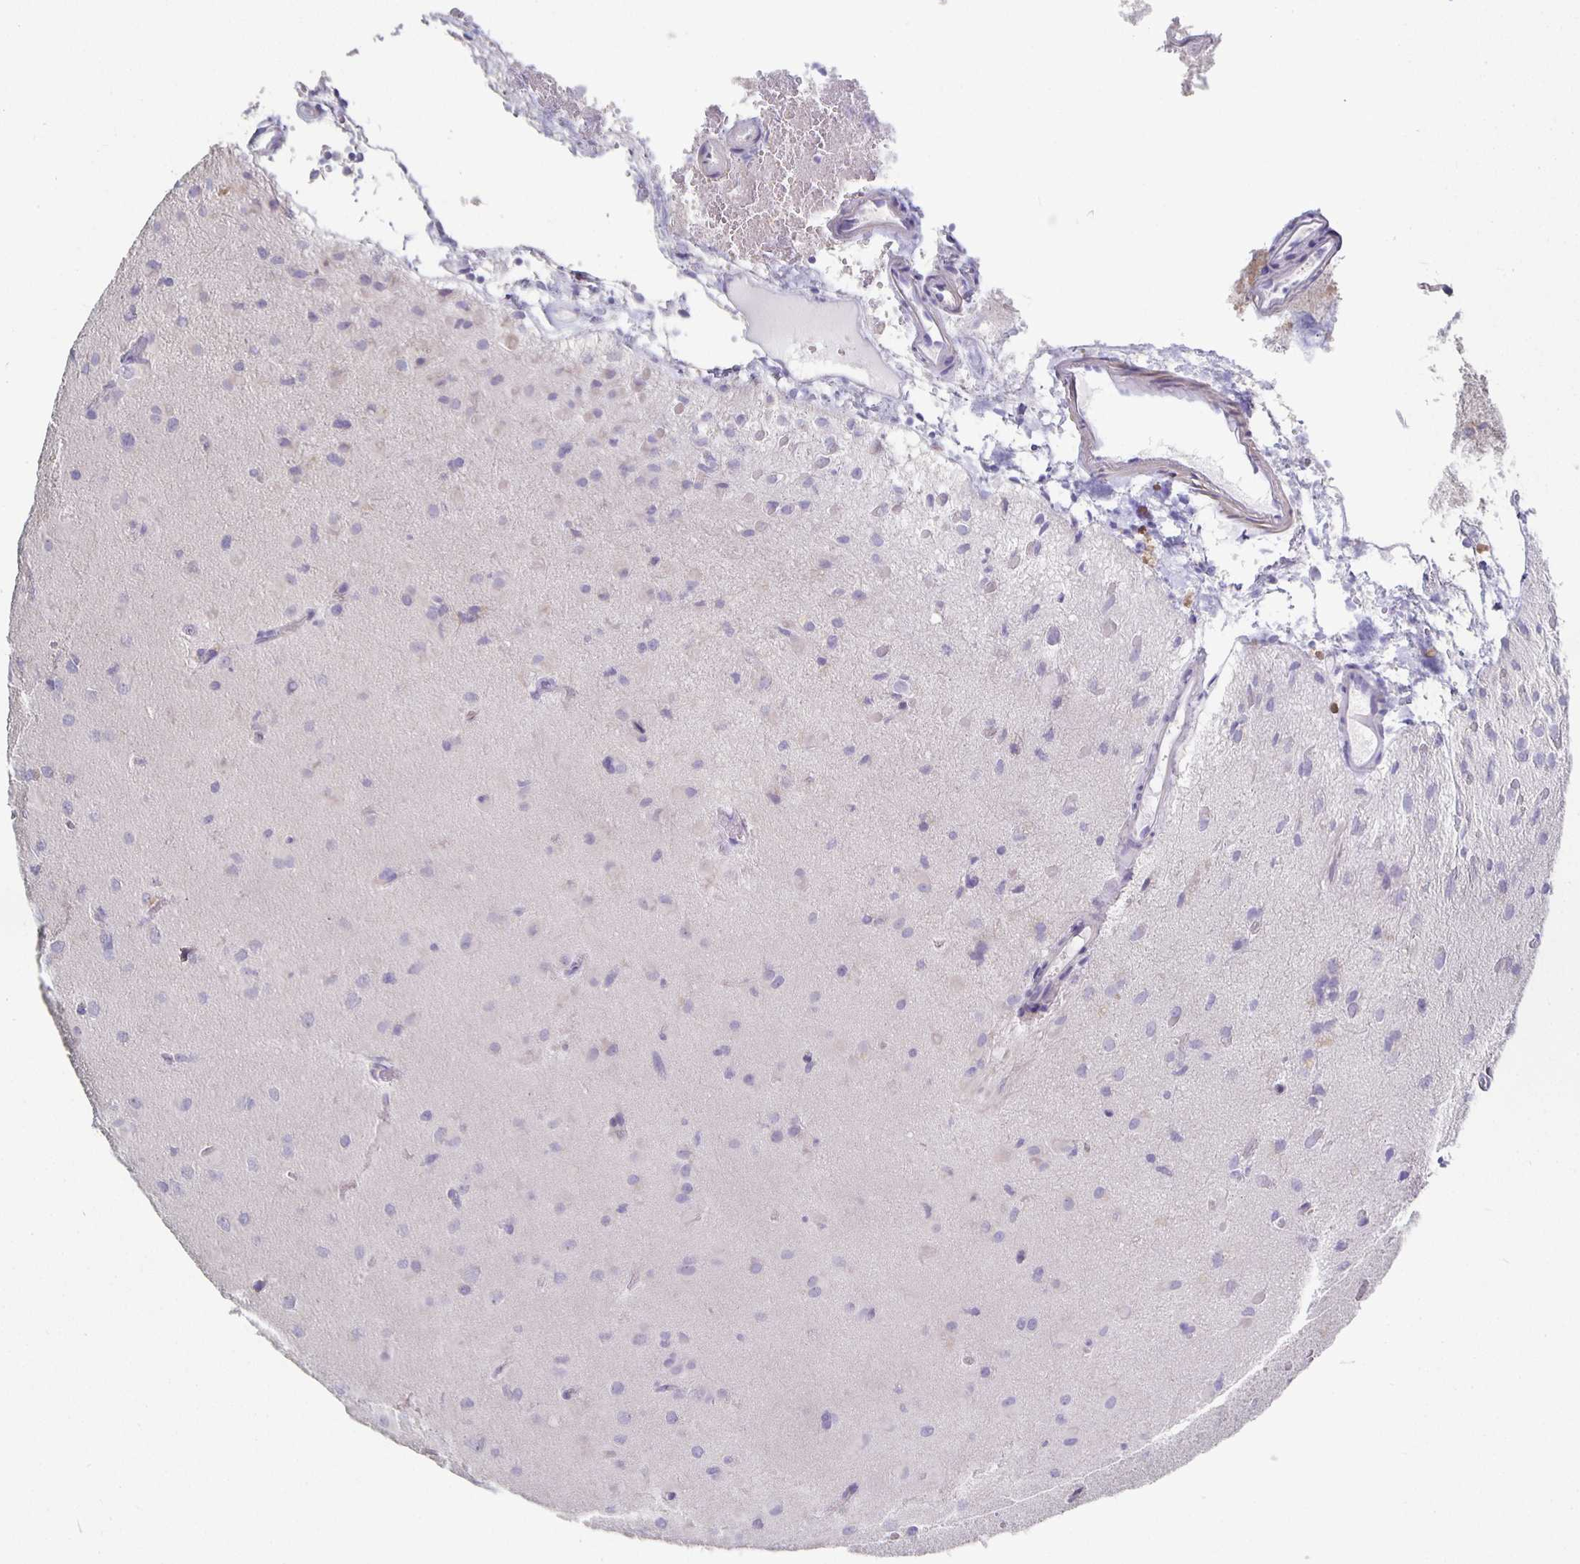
{"staining": {"intensity": "negative", "quantity": "none", "location": "none"}, "tissue": "glioma", "cell_type": "Tumor cells", "image_type": "cancer", "snomed": [{"axis": "morphology", "description": "Glioma, malignant, Low grade"}, {"axis": "topography", "description": "Brain"}], "caption": "The photomicrograph exhibits no staining of tumor cells in malignant glioma (low-grade). (Stains: DAB IHC with hematoxylin counter stain, Microscopy: brightfield microscopy at high magnification).", "gene": "CFAP74", "patient": {"sex": "male", "age": 58}}